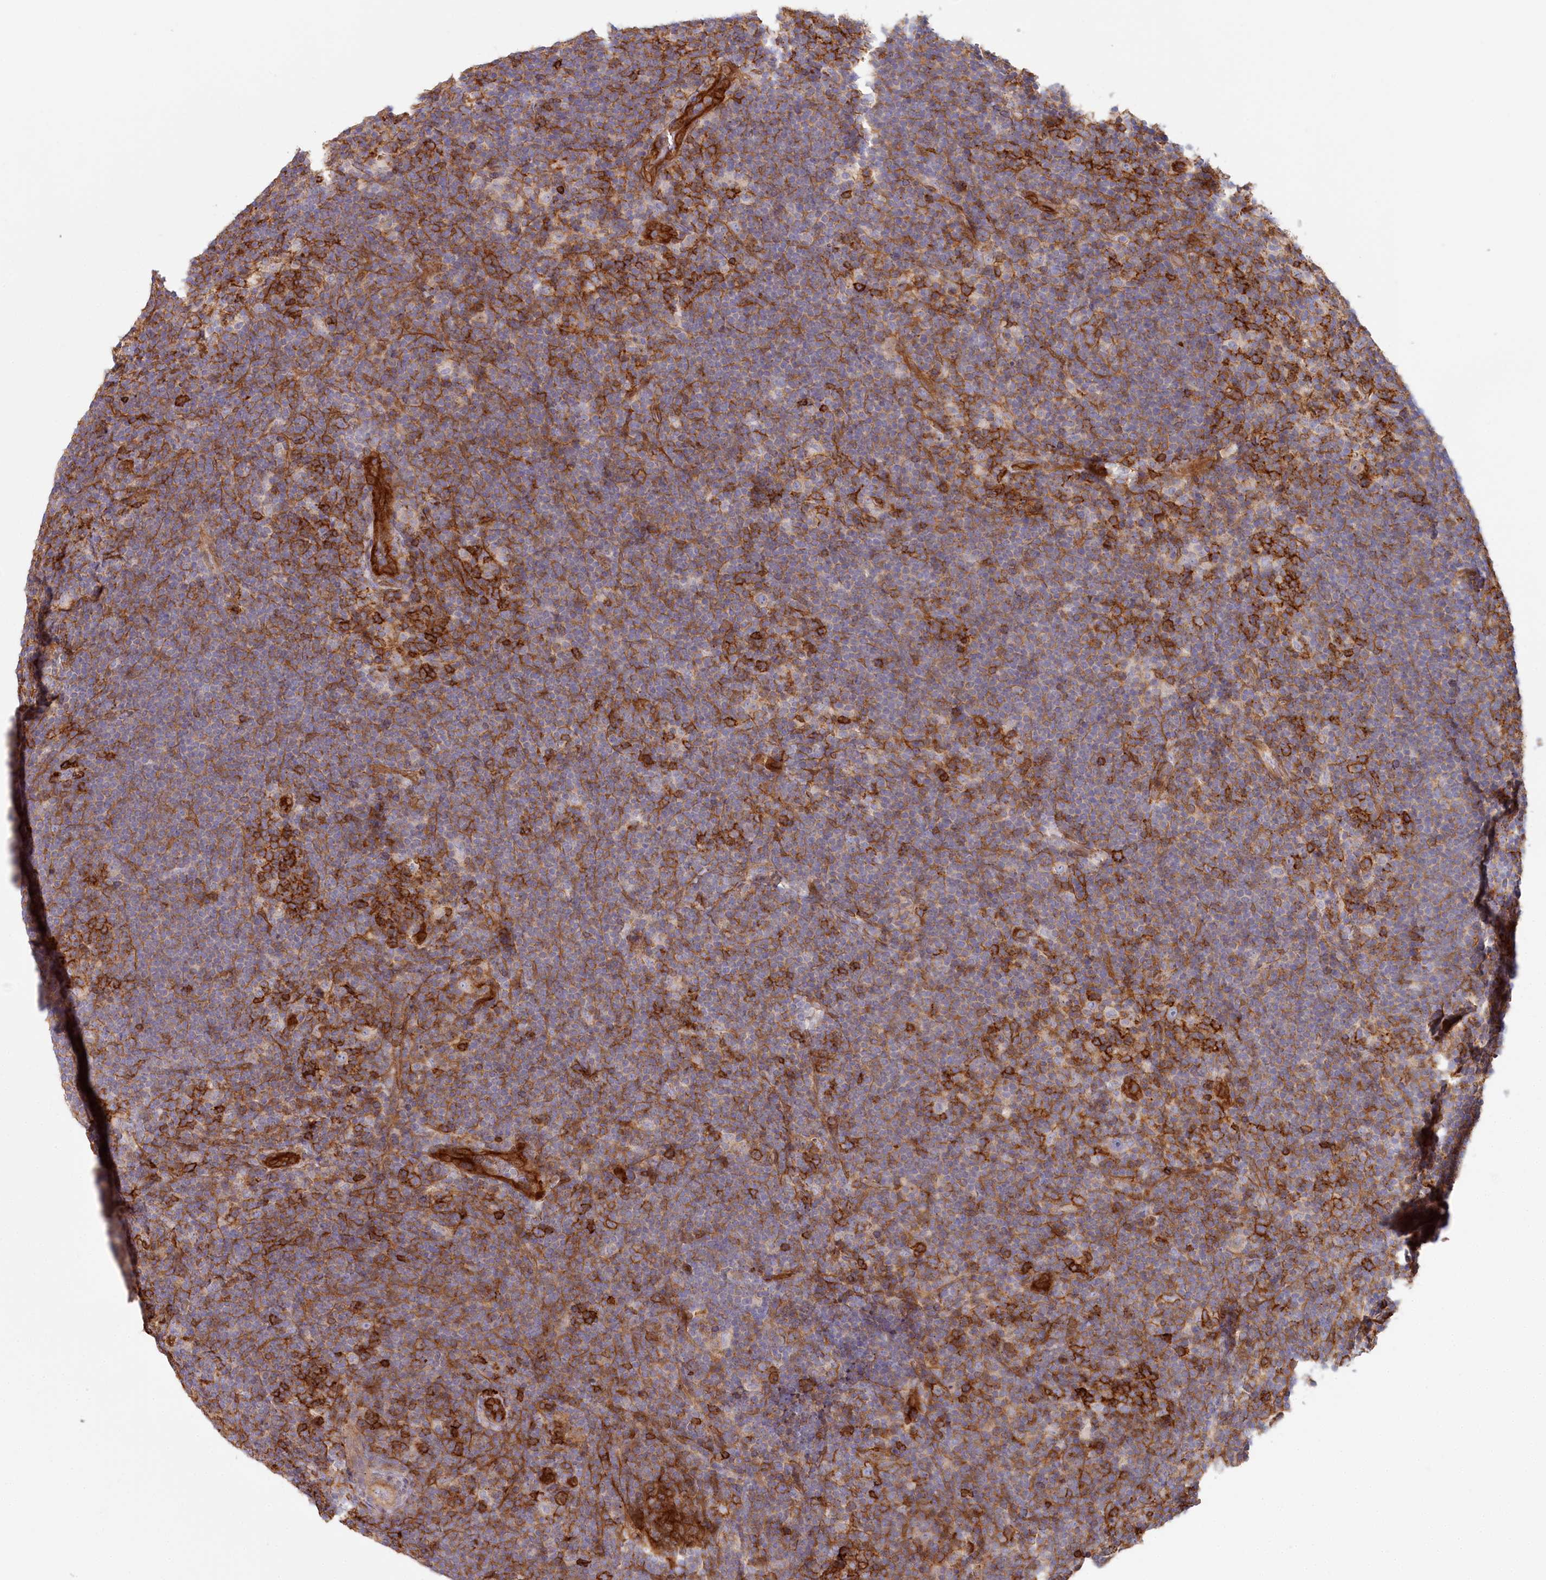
{"staining": {"intensity": "weak", "quantity": "<25%", "location": "cytoplasmic/membranous"}, "tissue": "lymphoma", "cell_type": "Tumor cells", "image_type": "cancer", "snomed": [{"axis": "morphology", "description": "Hodgkin's disease, NOS"}, {"axis": "topography", "description": "Lymph node"}], "caption": "Tumor cells show no significant expression in Hodgkin's disease.", "gene": "RBP5", "patient": {"sex": "female", "age": 57}}